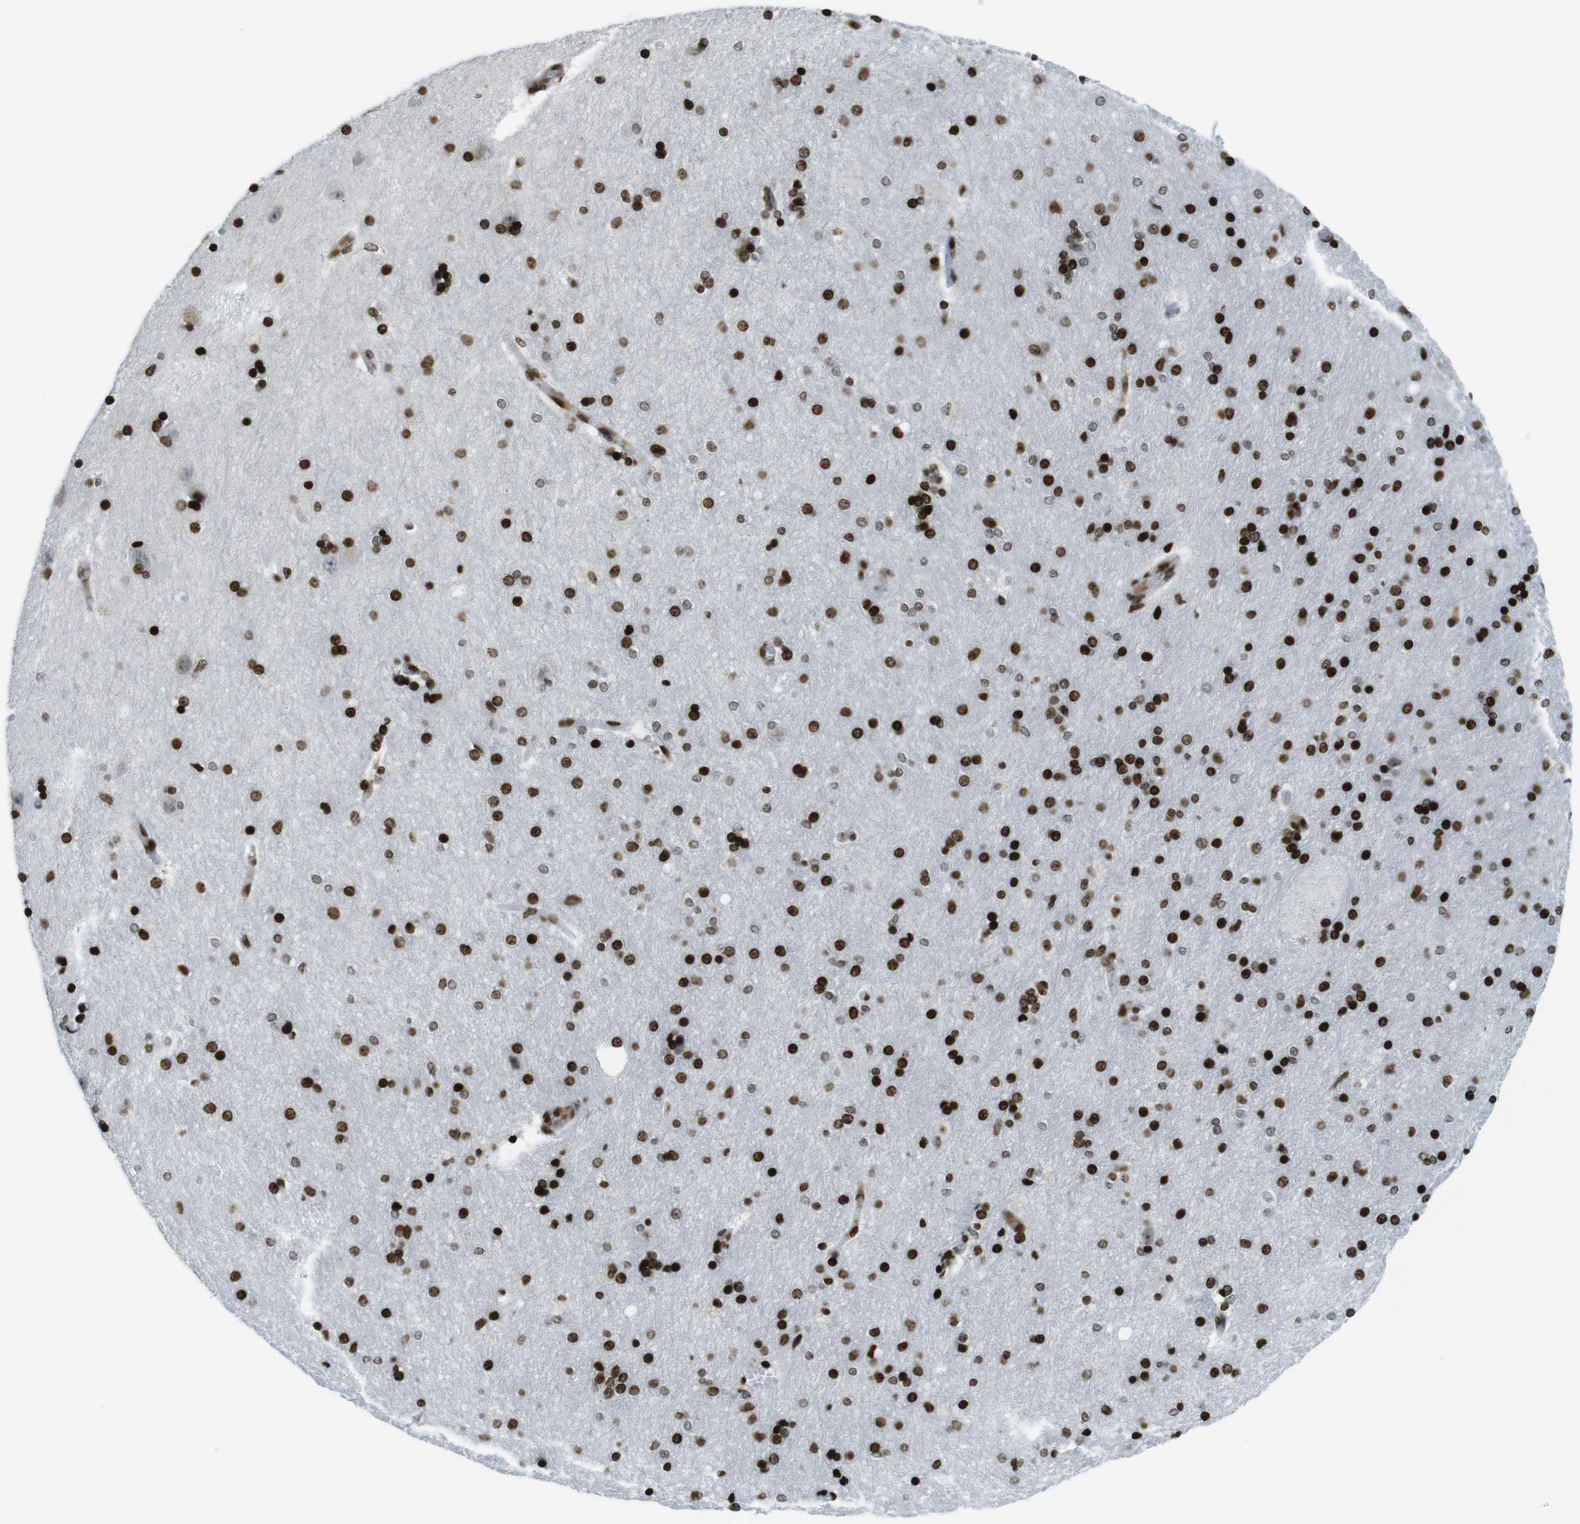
{"staining": {"intensity": "strong", "quantity": ">75%", "location": "nuclear"}, "tissue": "hippocampus", "cell_type": "Glial cells", "image_type": "normal", "snomed": [{"axis": "morphology", "description": "Normal tissue, NOS"}, {"axis": "topography", "description": "Hippocampus"}], "caption": "IHC histopathology image of unremarkable hippocampus: human hippocampus stained using immunohistochemistry displays high levels of strong protein expression localized specifically in the nuclear of glial cells, appearing as a nuclear brown color.", "gene": "H2AC8", "patient": {"sex": "female", "age": 54}}